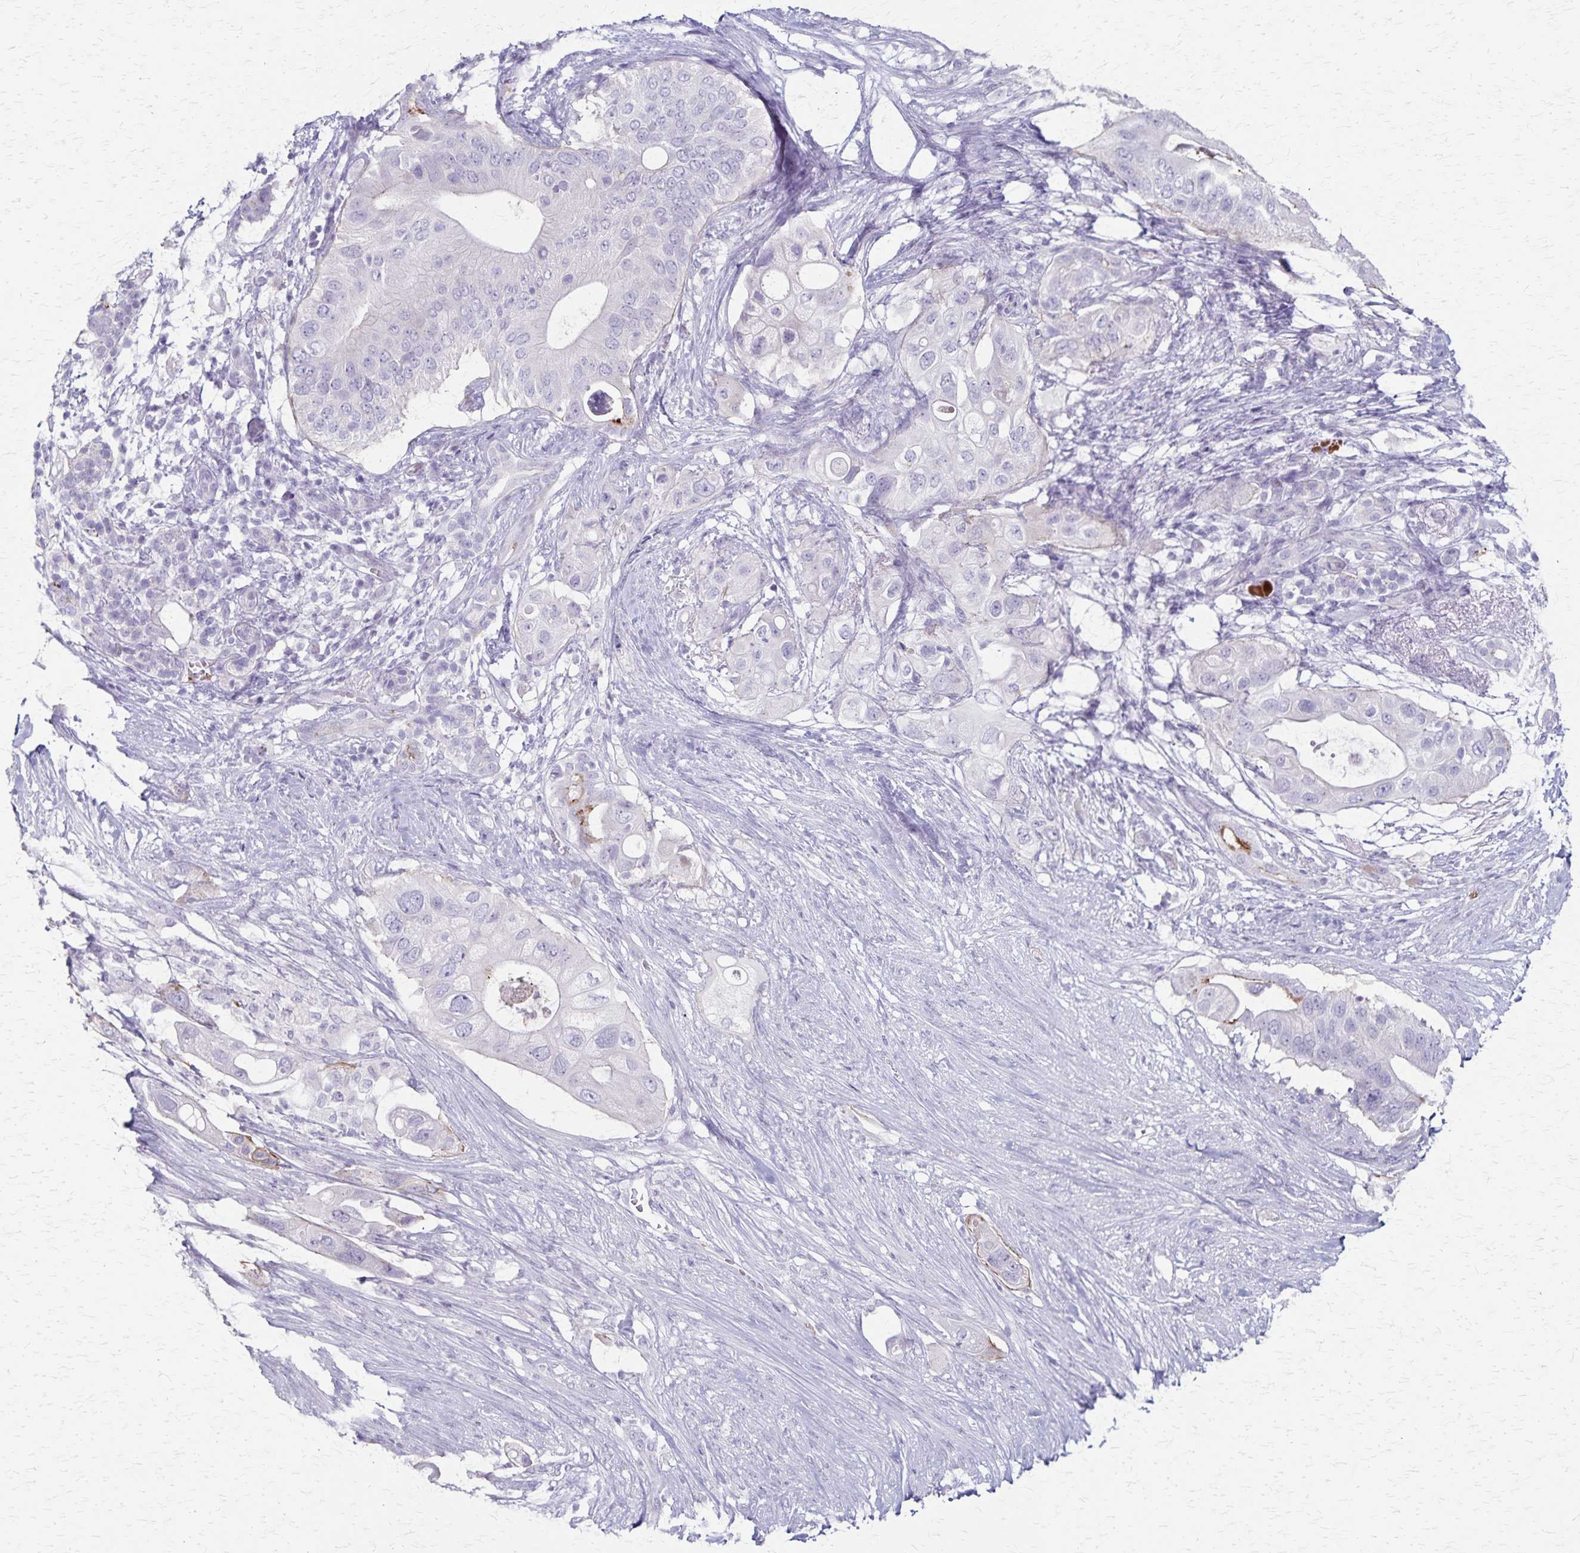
{"staining": {"intensity": "negative", "quantity": "none", "location": "none"}, "tissue": "pancreatic cancer", "cell_type": "Tumor cells", "image_type": "cancer", "snomed": [{"axis": "morphology", "description": "Adenocarcinoma, NOS"}, {"axis": "topography", "description": "Pancreas"}], "caption": "IHC photomicrograph of pancreatic adenocarcinoma stained for a protein (brown), which shows no staining in tumor cells.", "gene": "RASL10B", "patient": {"sex": "female", "age": 72}}